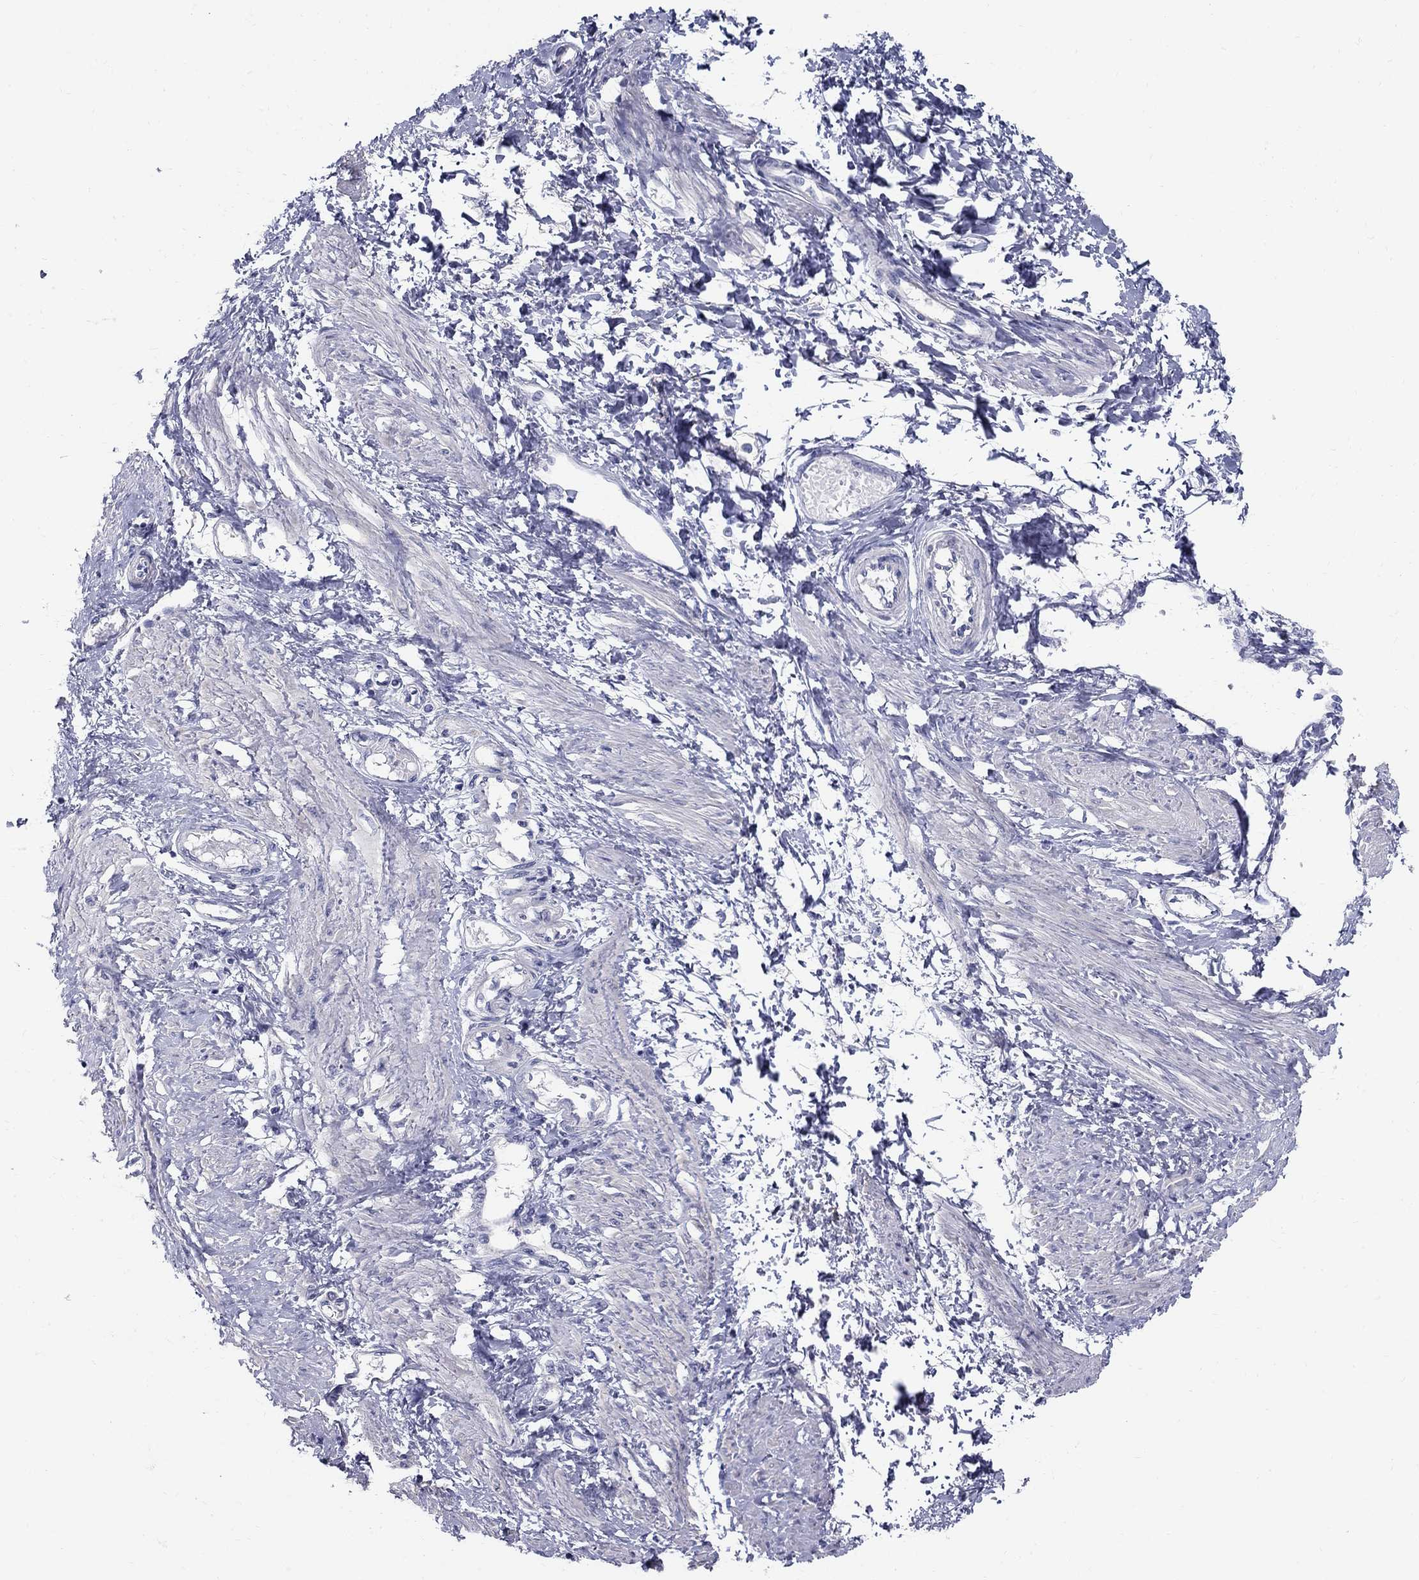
{"staining": {"intensity": "negative", "quantity": "none", "location": "none"}, "tissue": "smooth muscle", "cell_type": "Smooth muscle cells", "image_type": "normal", "snomed": [{"axis": "morphology", "description": "Normal tissue, NOS"}, {"axis": "topography", "description": "Smooth muscle"}, {"axis": "topography", "description": "Uterus"}], "caption": "DAB immunohistochemical staining of normal smooth muscle displays no significant expression in smooth muscle cells.", "gene": "TP53TG5", "patient": {"sex": "female", "age": 39}}